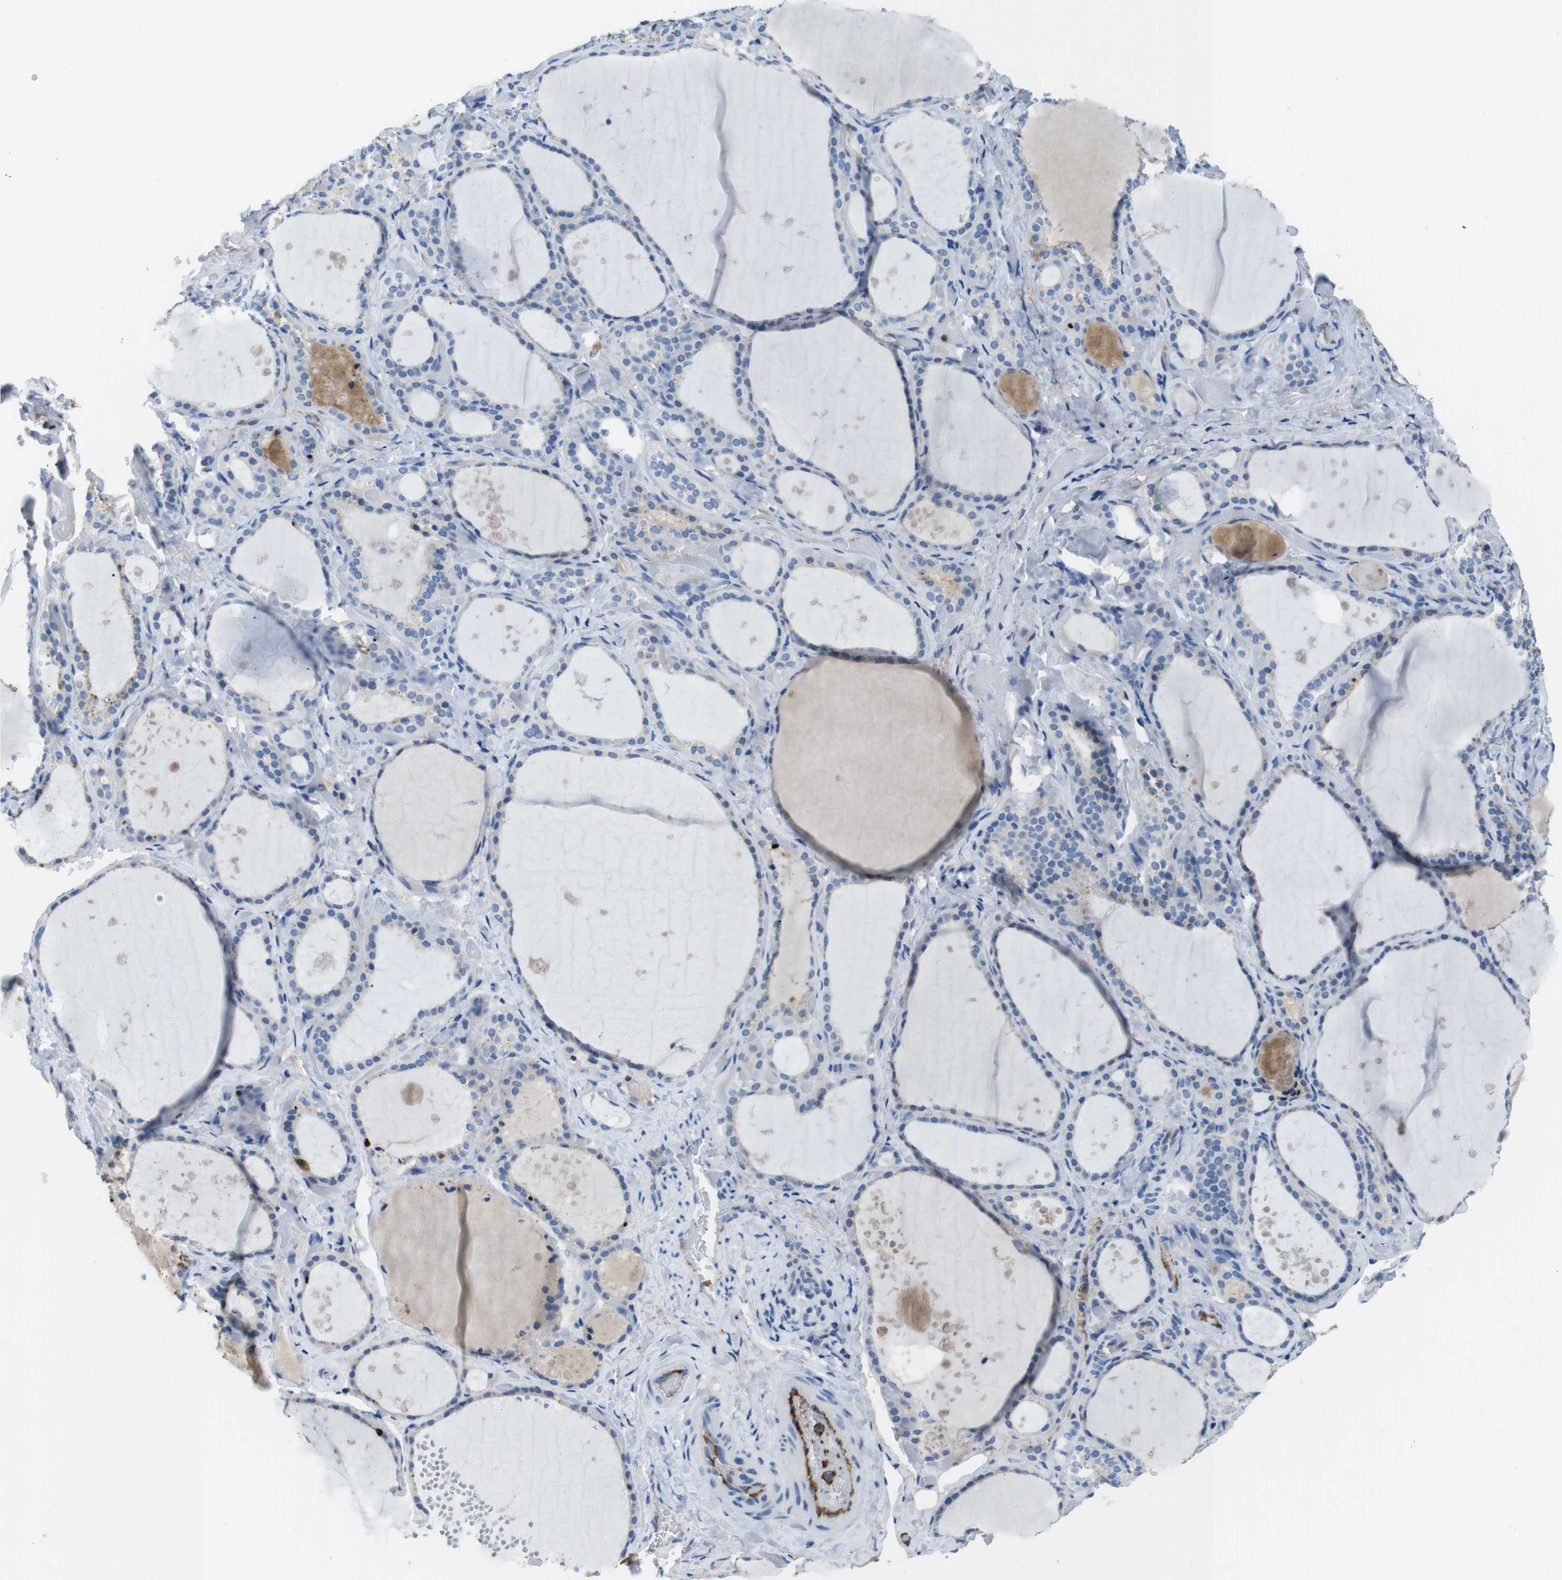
{"staining": {"intensity": "negative", "quantity": "none", "location": "none"}, "tissue": "thyroid gland", "cell_type": "Glandular cells", "image_type": "normal", "snomed": [{"axis": "morphology", "description": "Normal tissue, NOS"}, {"axis": "topography", "description": "Thyroid gland"}], "caption": "DAB immunohistochemical staining of unremarkable human thyroid gland reveals no significant expression in glandular cells. (IHC, brightfield microscopy, high magnification).", "gene": "TMPRSS15", "patient": {"sex": "female", "age": 44}}